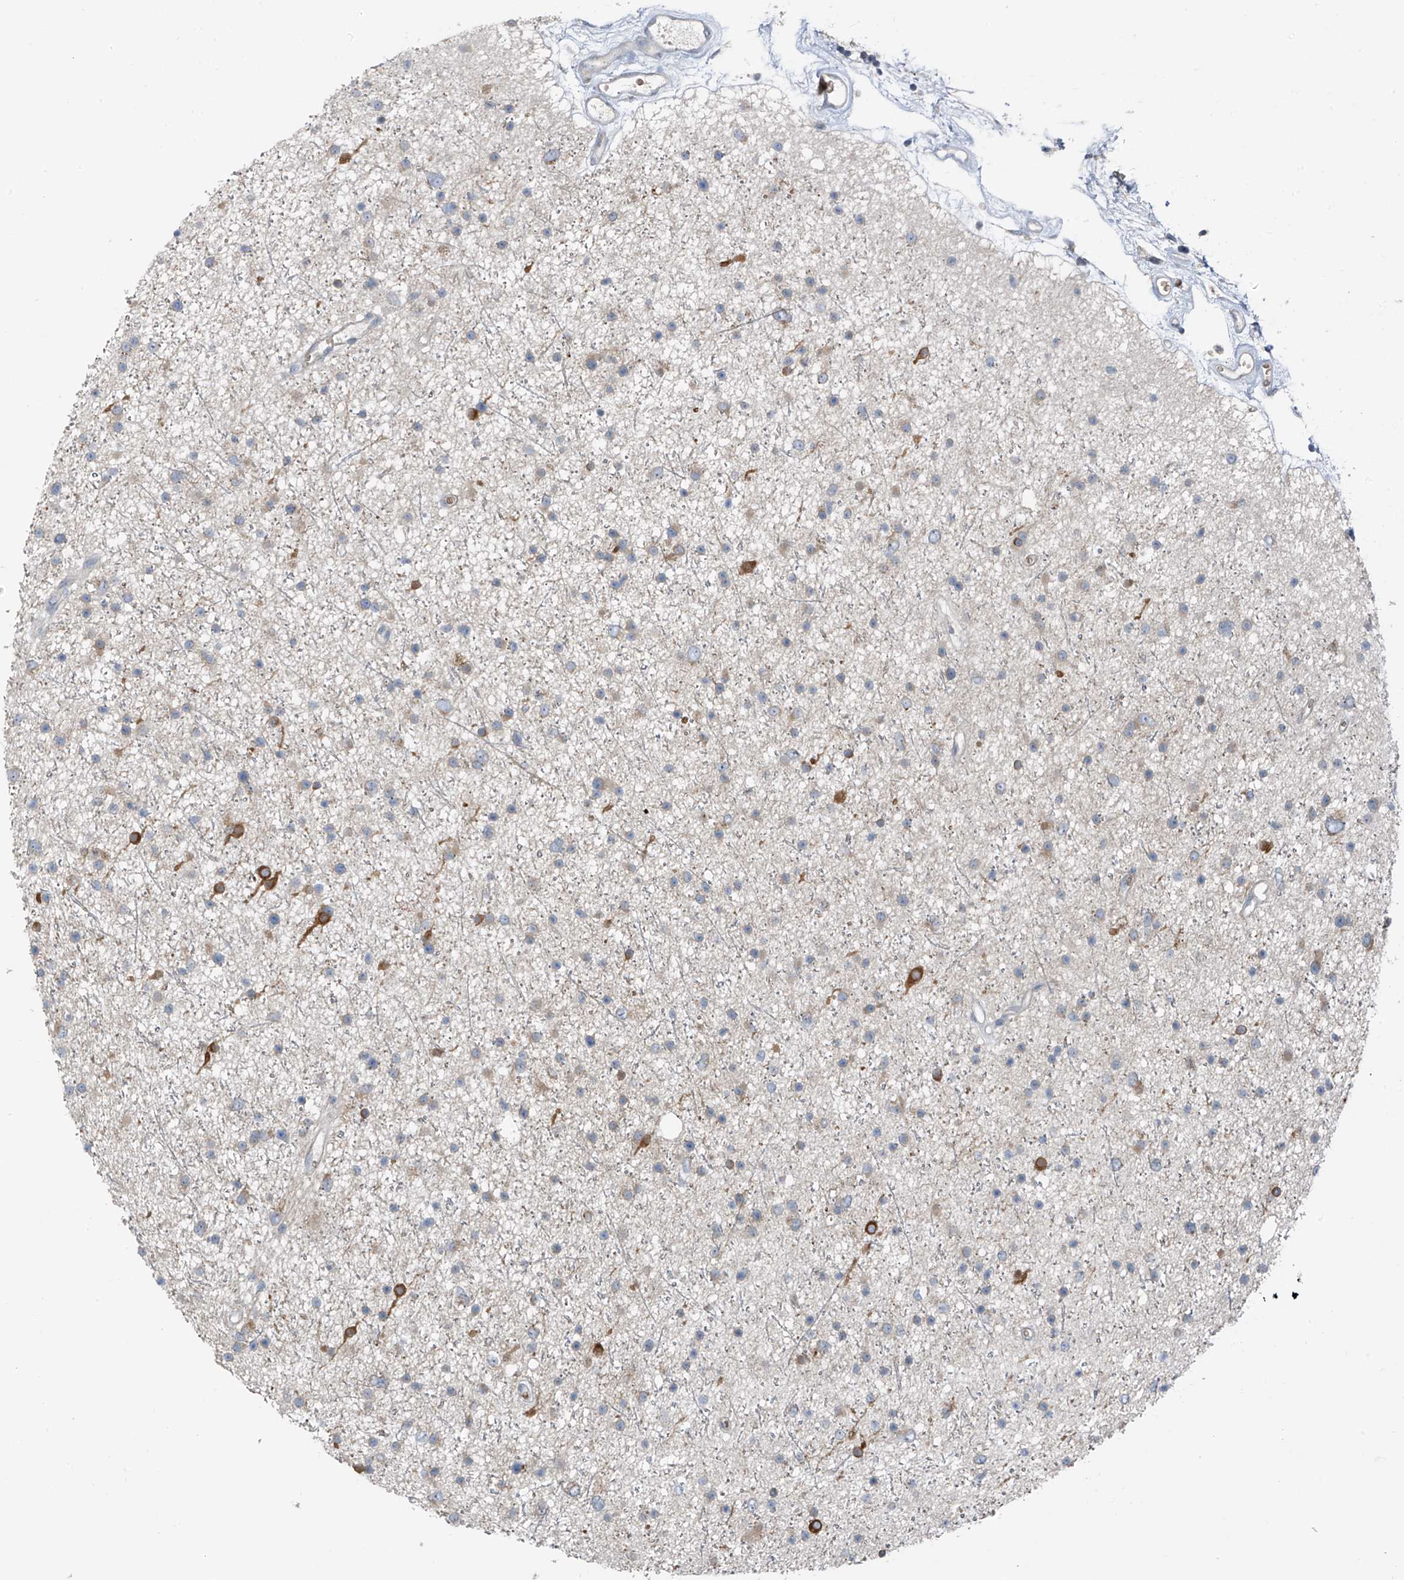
{"staining": {"intensity": "weak", "quantity": "<25%", "location": "cytoplasmic/membranous"}, "tissue": "glioma", "cell_type": "Tumor cells", "image_type": "cancer", "snomed": [{"axis": "morphology", "description": "Glioma, malignant, Low grade"}, {"axis": "topography", "description": "Cerebral cortex"}], "caption": "IHC micrograph of neoplastic tissue: human glioma stained with DAB demonstrates no significant protein staining in tumor cells.", "gene": "SLC12A6", "patient": {"sex": "female", "age": 39}}